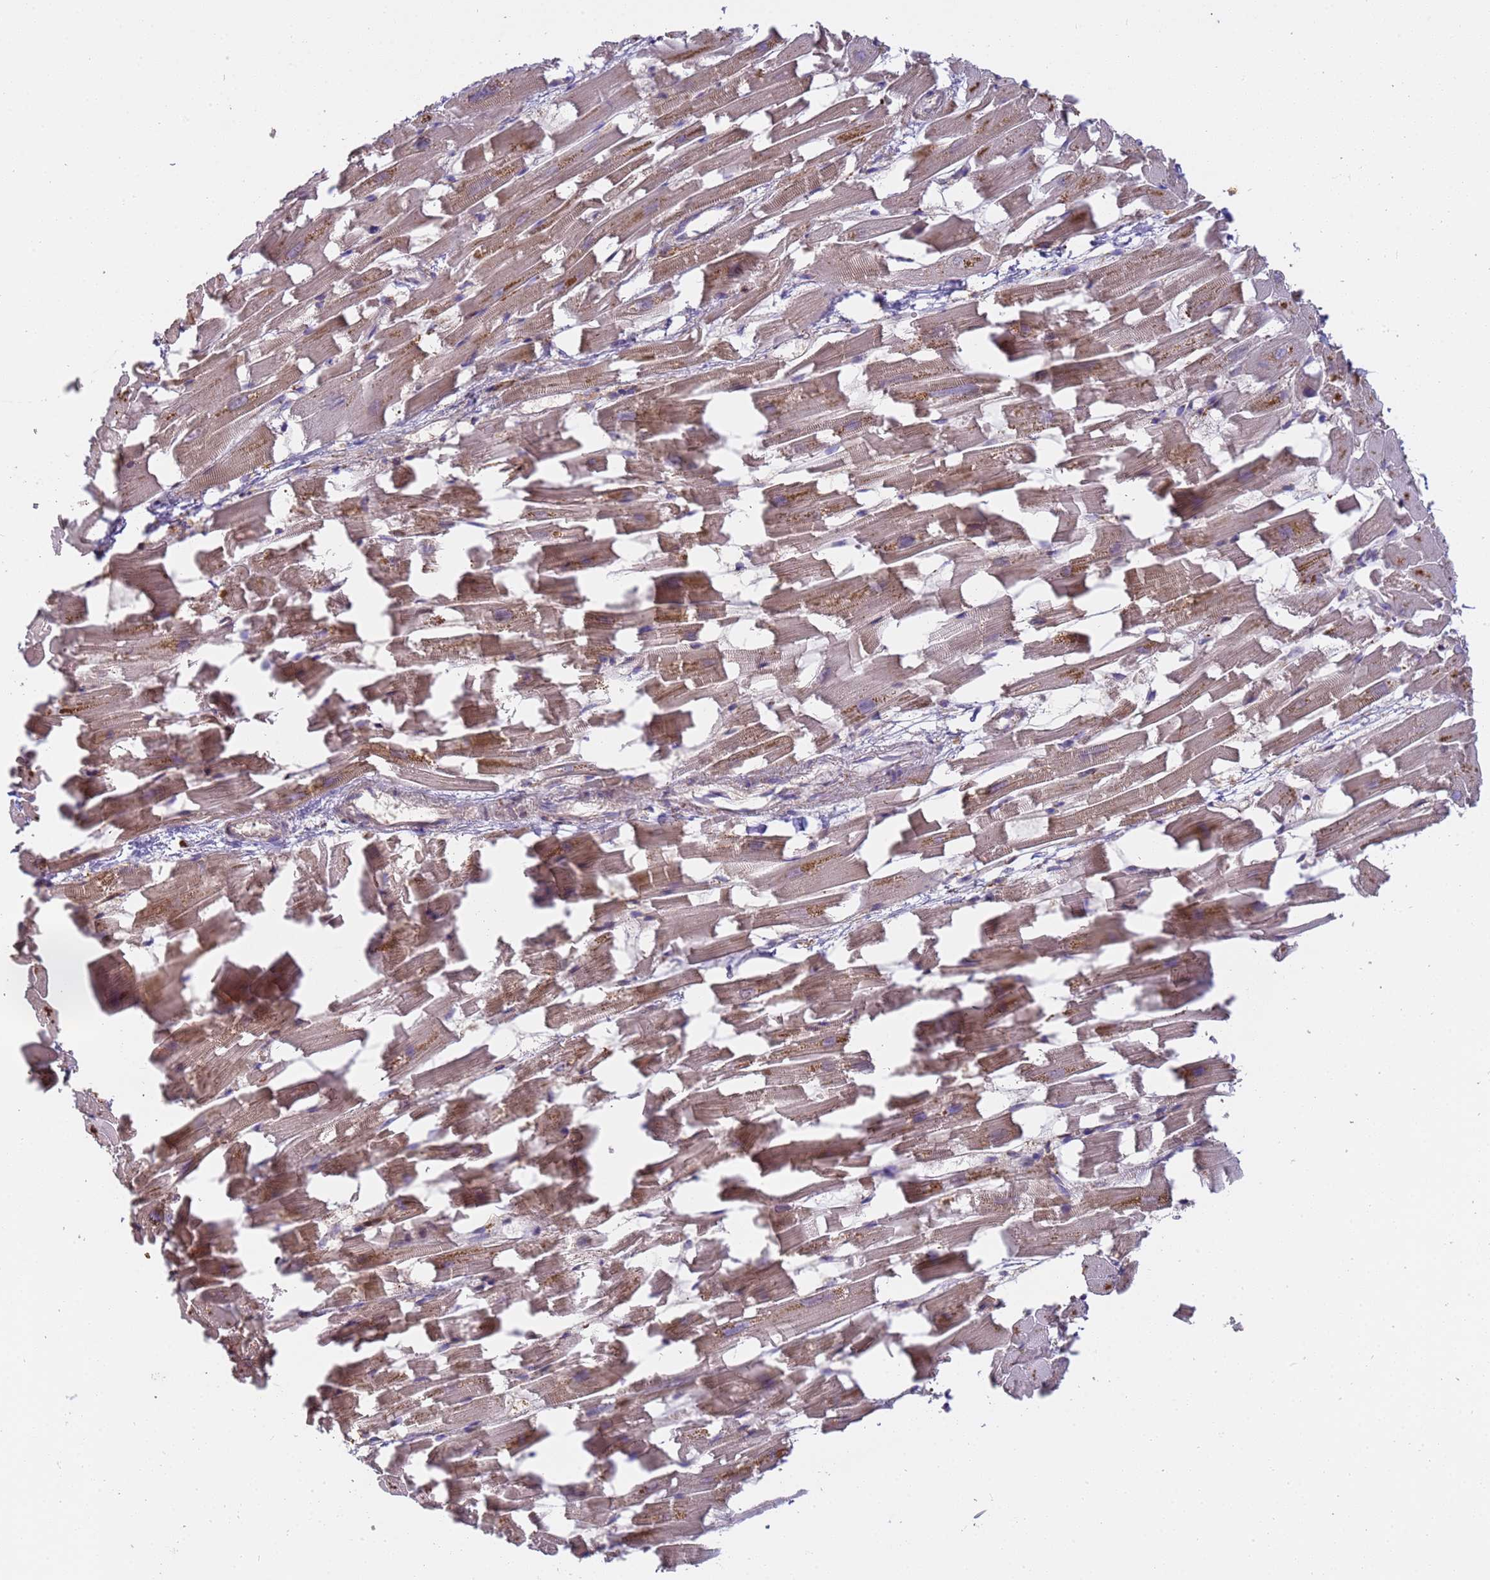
{"staining": {"intensity": "moderate", "quantity": ">75%", "location": "cytoplasmic/membranous"}, "tissue": "heart muscle", "cell_type": "Cardiomyocytes", "image_type": "normal", "snomed": [{"axis": "morphology", "description": "Normal tissue, NOS"}, {"axis": "topography", "description": "Heart"}], "caption": "Immunohistochemistry (IHC) histopathology image of unremarkable heart muscle stained for a protein (brown), which displays medium levels of moderate cytoplasmic/membranous expression in about >75% of cardiomyocytes.", "gene": "M6PR", "patient": {"sex": "female", "age": 64}}